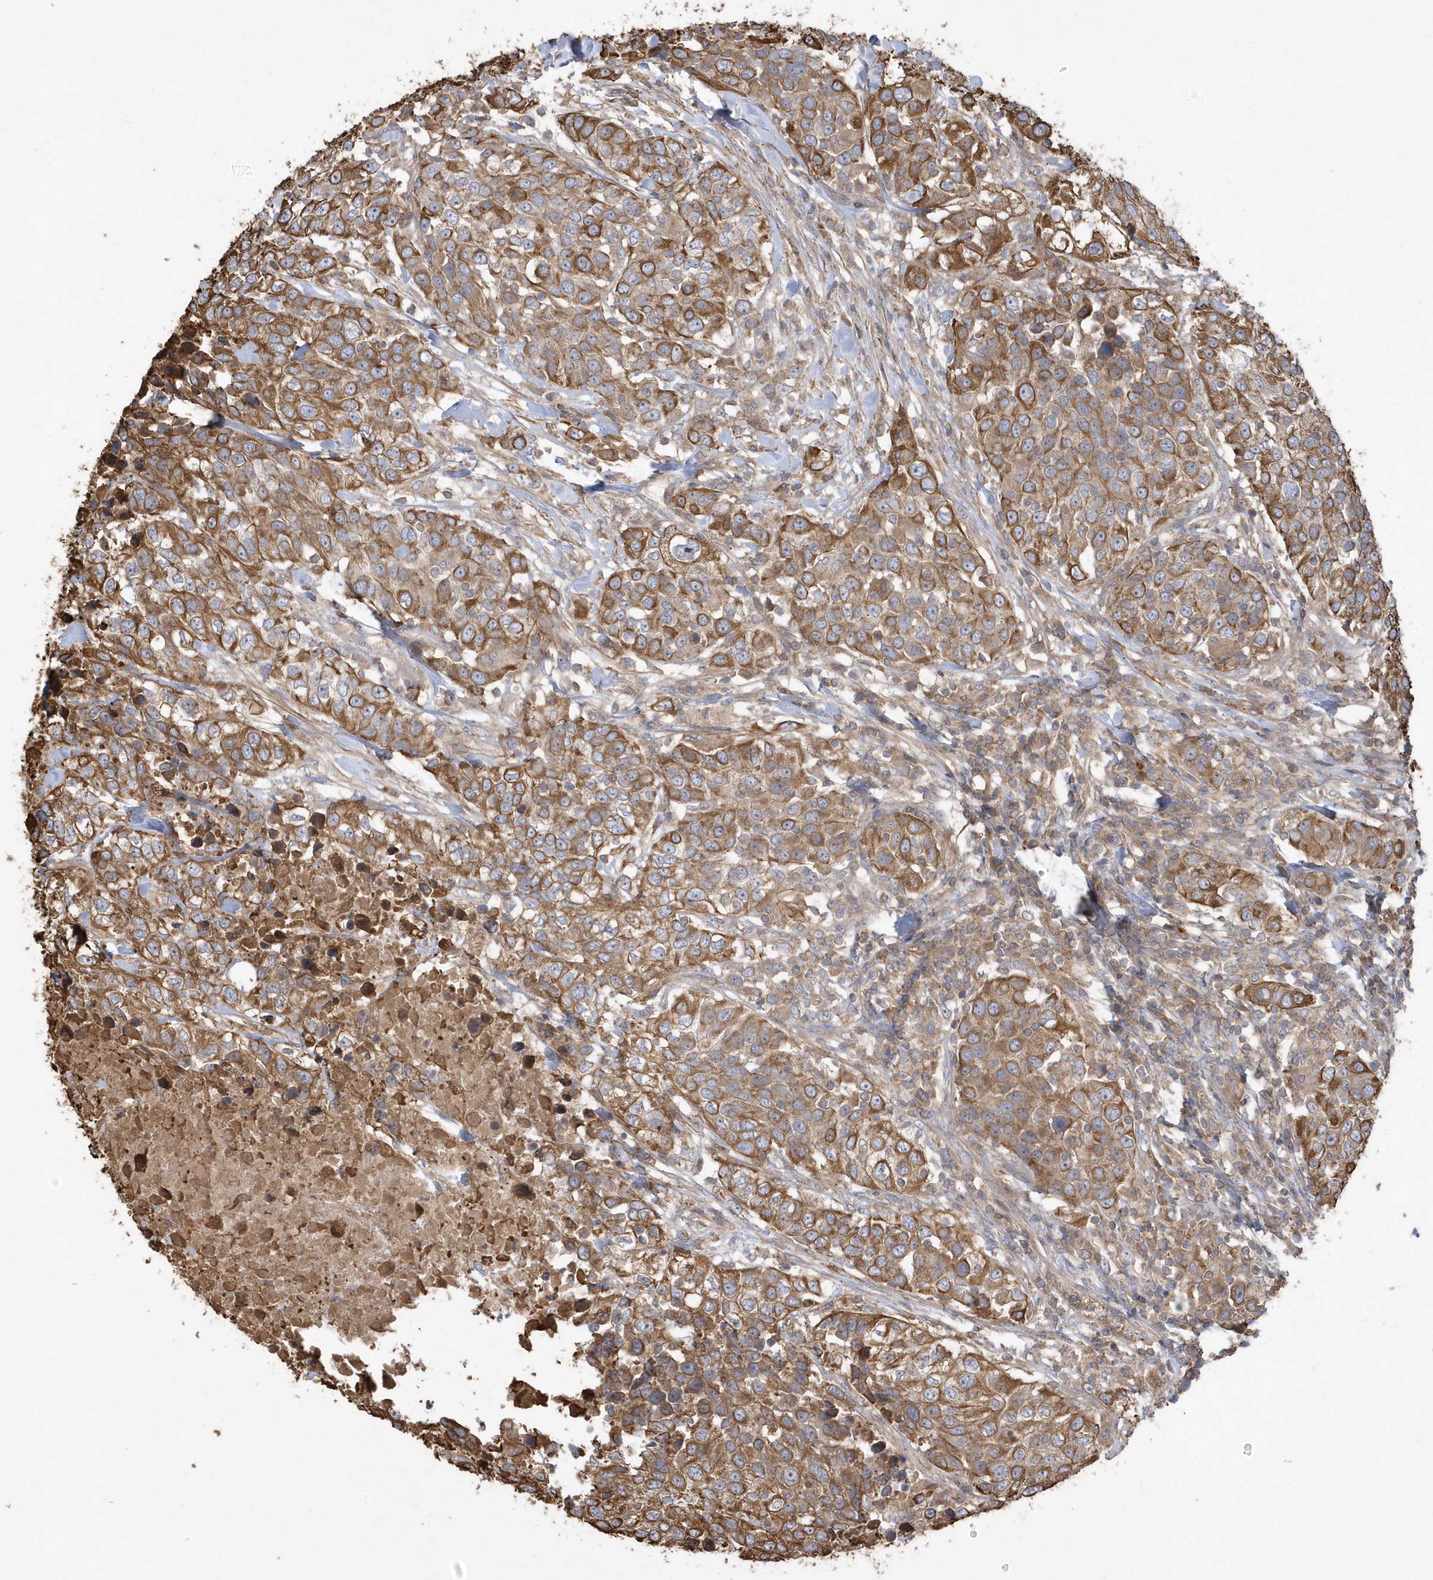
{"staining": {"intensity": "moderate", "quantity": ">75%", "location": "cytoplasmic/membranous"}, "tissue": "urothelial cancer", "cell_type": "Tumor cells", "image_type": "cancer", "snomed": [{"axis": "morphology", "description": "Urothelial carcinoma, High grade"}, {"axis": "topography", "description": "Urinary bladder"}], "caption": "Protein staining of urothelial cancer tissue demonstrates moderate cytoplasmic/membranous staining in approximately >75% of tumor cells.", "gene": "SENP8", "patient": {"sex": "female", "age": 80}}